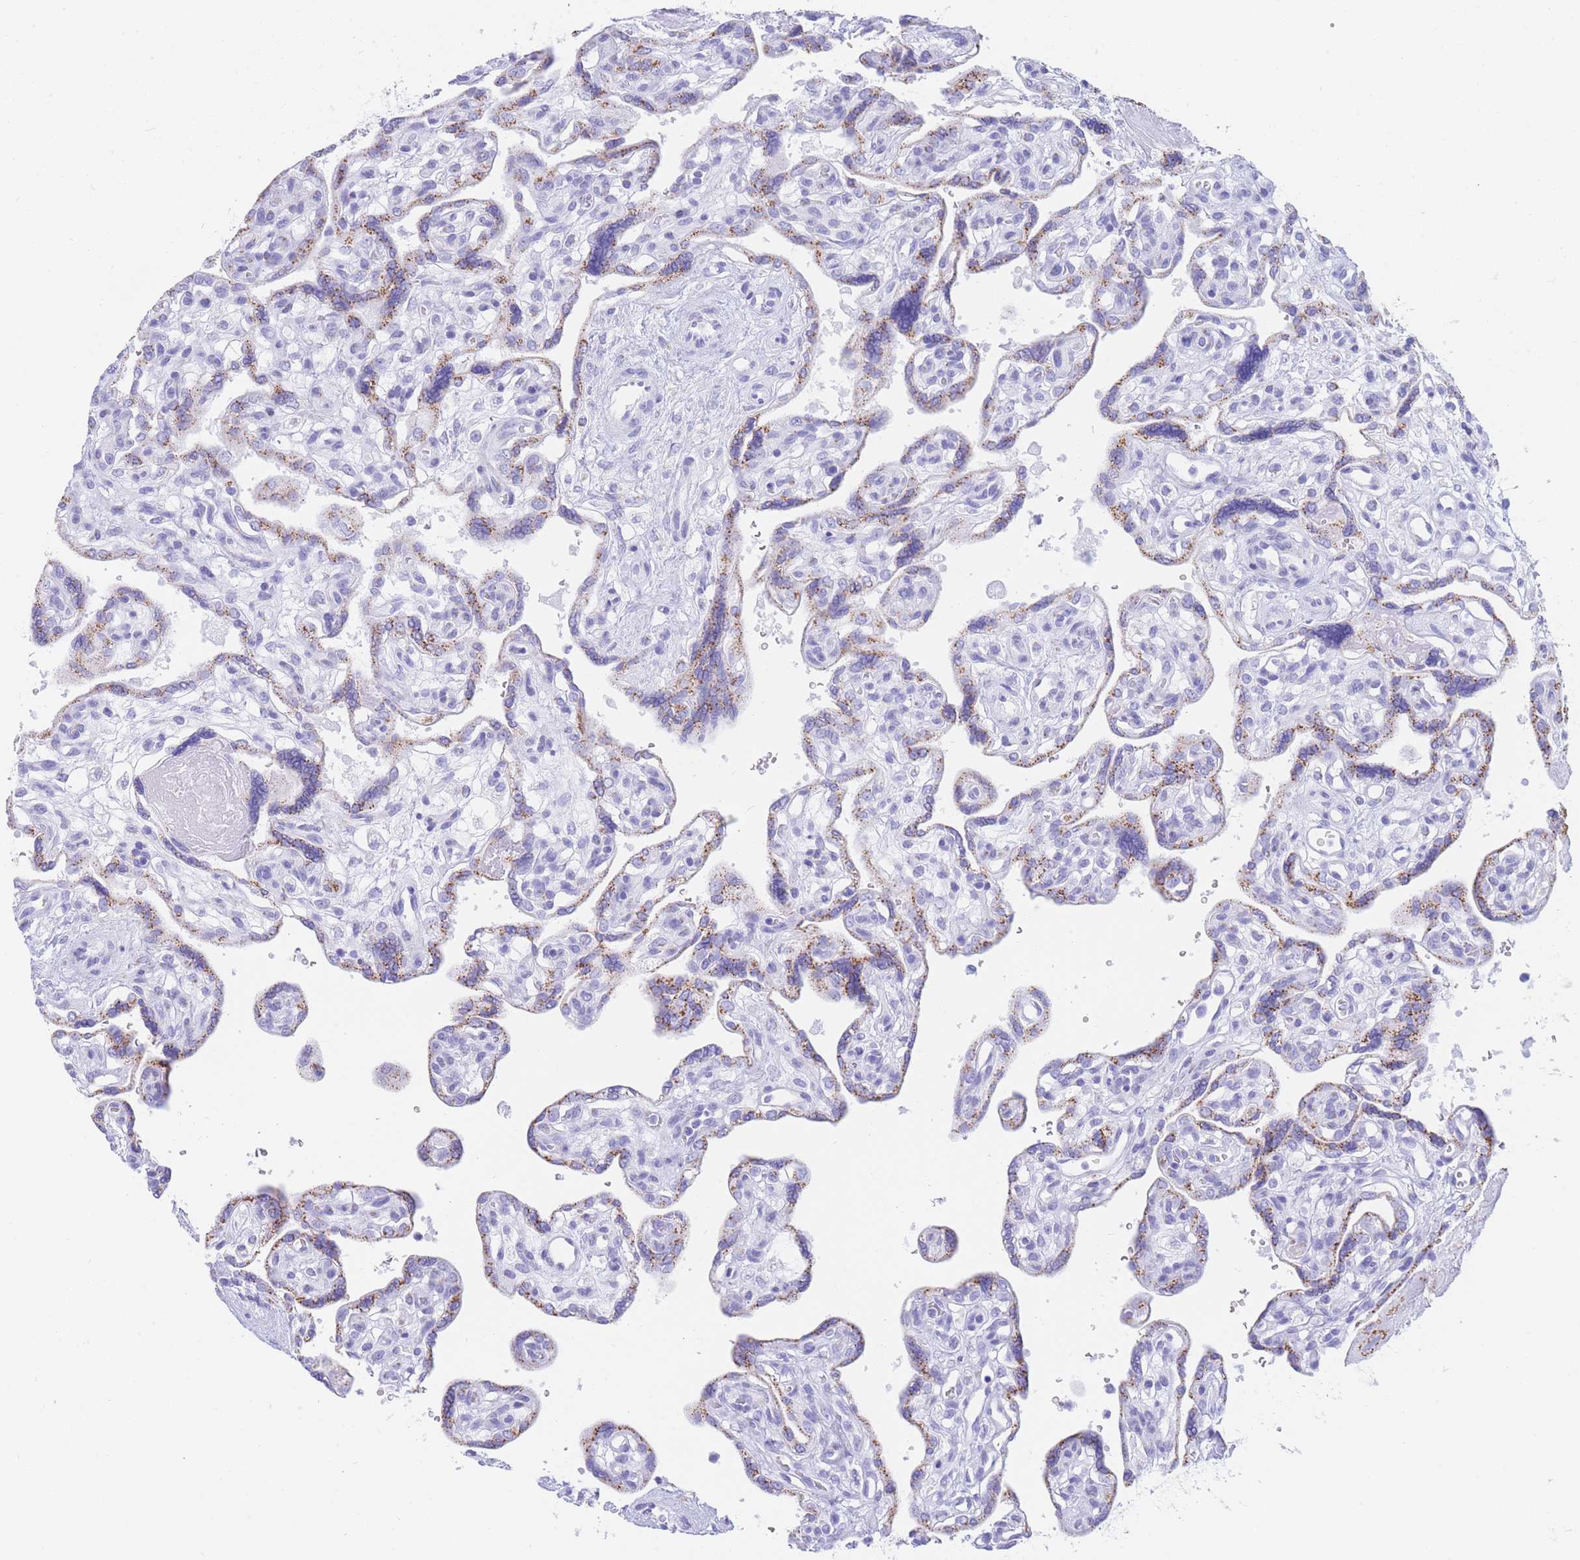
{"staining": {"intensity": "moderate", "quantity": ">75%", "location": "cytoplasmic/membranous"}, "tissue": "placenta", "cell_type": "Trophoblastic cells", "image_type": "normal", "snomed": [{"axis": "morphology", "description": "Normal tissue, NOS"}, {"axis": "topography", "description": "Placenta"}], "caption": "Immunohistochemistry (IHC) (DAB) staining of unremarkable placenta shows moderate cytoplasmic/membranous protein staining in approximately >75% of trophoblastic cells. (DAB (3,3'-diaminobenzidine) IHC with brightfield microscopy, high magnification).", "gene": "FAM3C", "patient": {"sex": "female", "age": 39}}